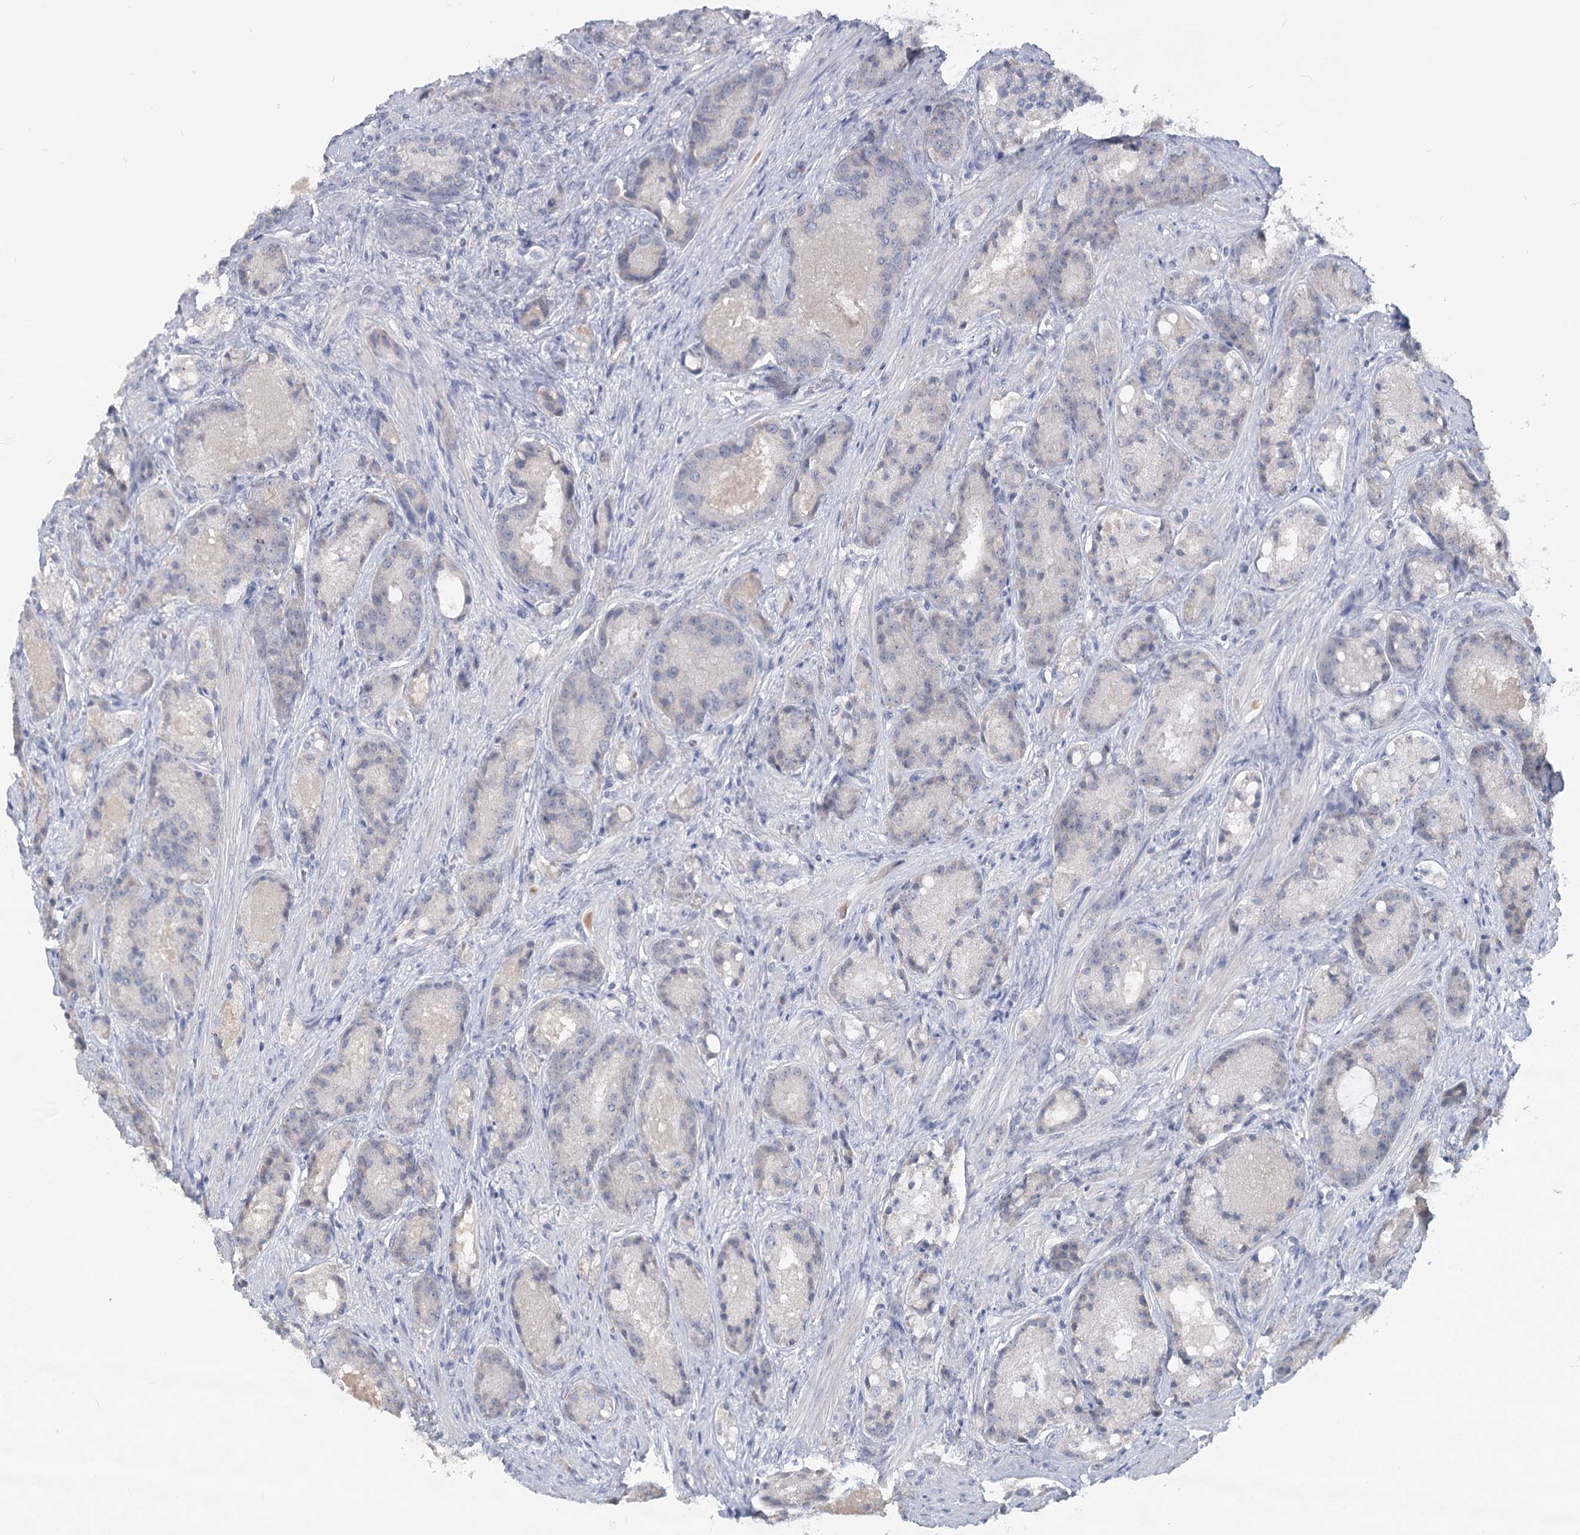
{"staining": {"intensity": "negative", "quantity": "none", "location": "none"}, "tissue": "prostate cancer", "cell_type": "Tumor cells", "image_type": "cancer", "snomed": [{"axis": "morphology", "description": "Adenocarcinoma, High grade"}, {"axis": "topography", "description": "Prostate"}], "caption": "DAB (3,3'-diaminobenzidine) immunohistochemical staining of human prostate high-grade adenocarcinoma reveals no significant positivity in tumor cells.", "gene": "SLC9A3", "patient": {"sex": "male", "age": 60}}